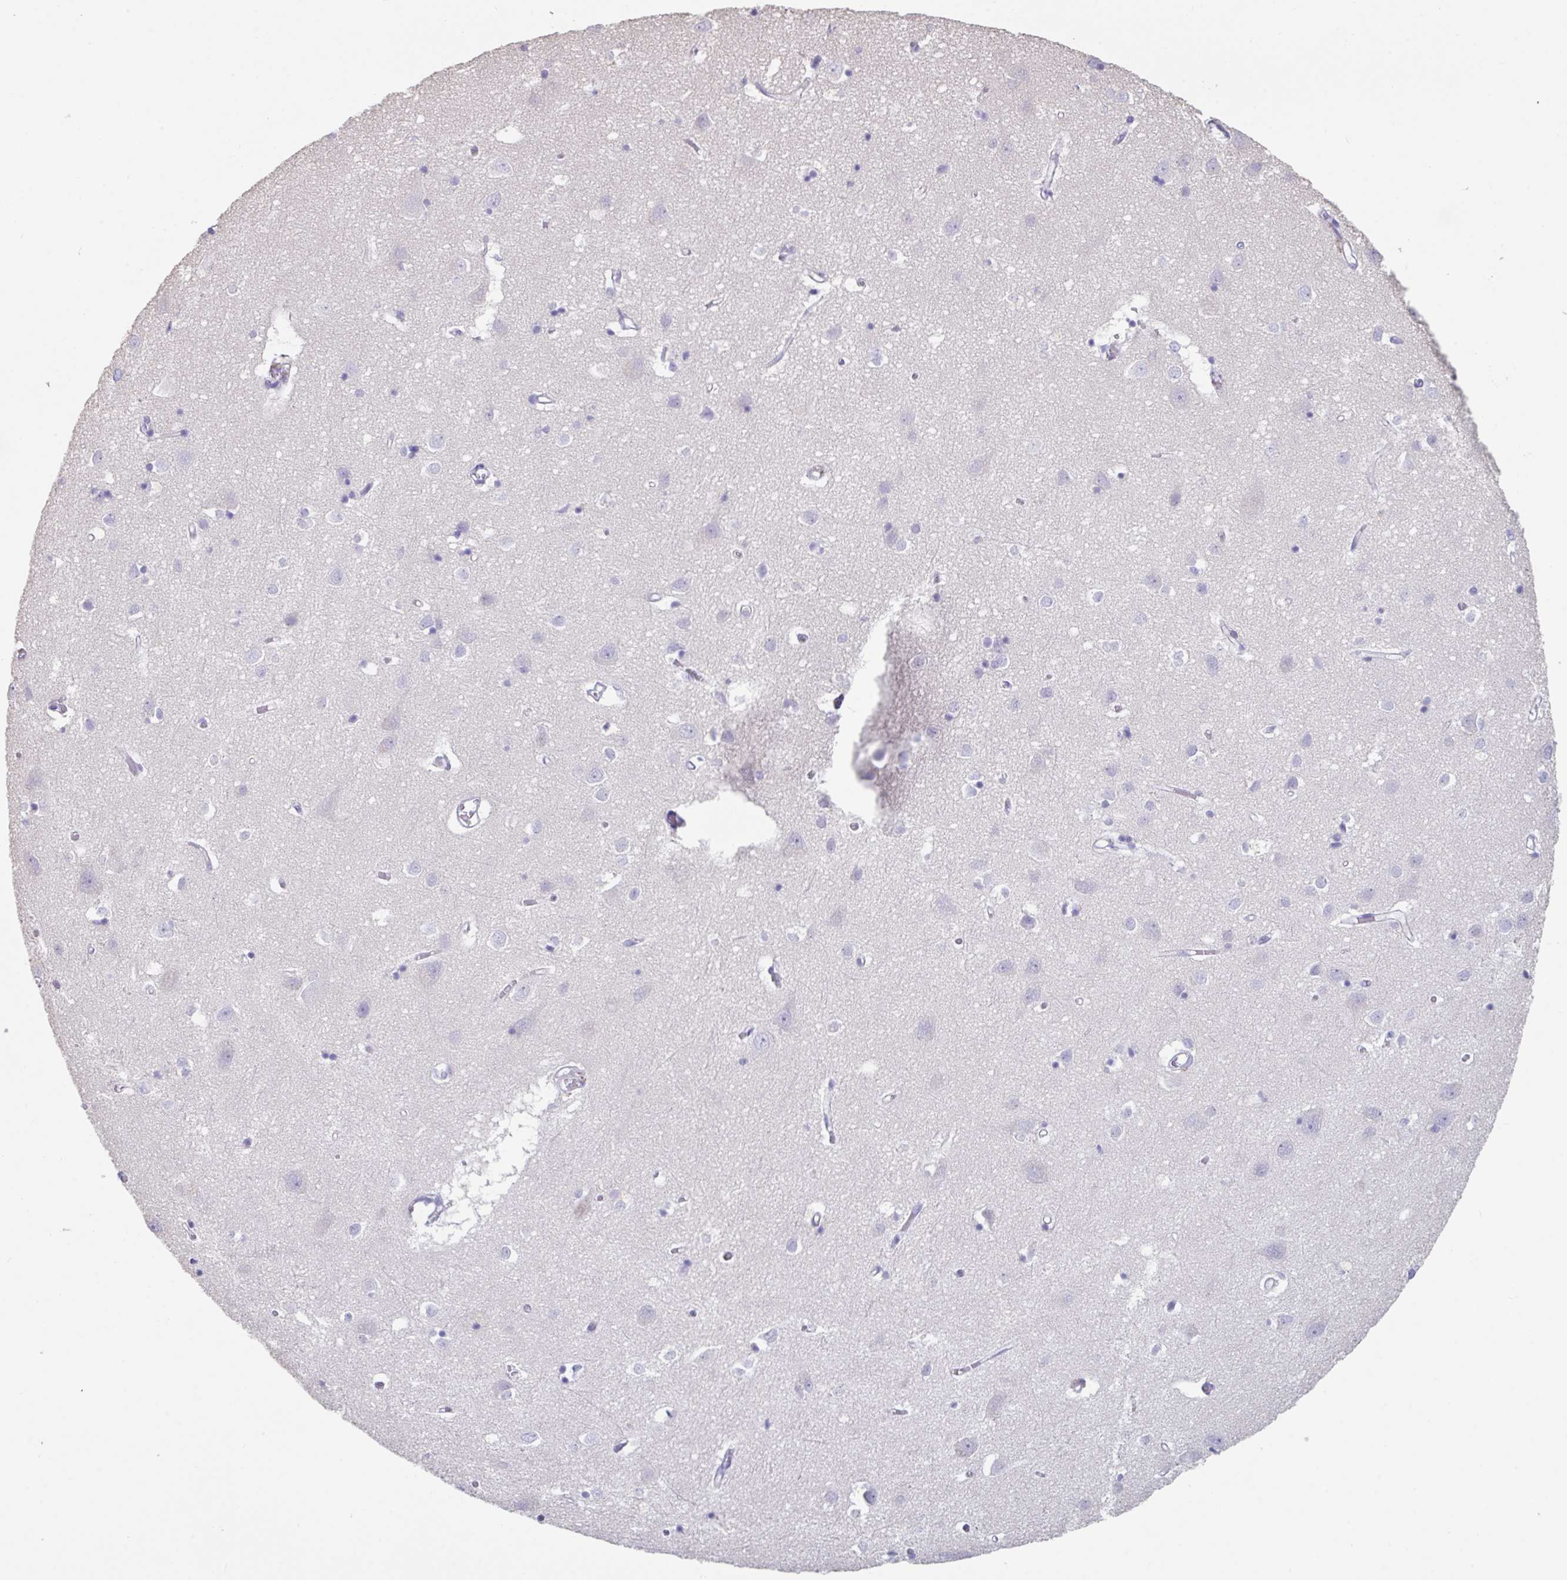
{"staining": {"intensity": "negative", "quantity": "none", "location": "none"}, "tissue": "cerebral cortex", "cell_type": "Endothelial cells", "image_type": "normal", "snomed": [{"axis": "morphology", "description": "Normal tissue, NOS"}, {"axis": "topography", "description": "Cerebral cortex"}], "caption": "Immunohistochemistry histopathology image of benign cerebral cortex: cerebral cortex stained with DAB displays no significant protein staining in endothelial cells. (DAB (3,3'-diaminobenzidine) immunohistochemistry (IHC) with hematoxylin counter stain).", "gene": "SLC44A4", "patient": {"sex": "male", "age": 70}}